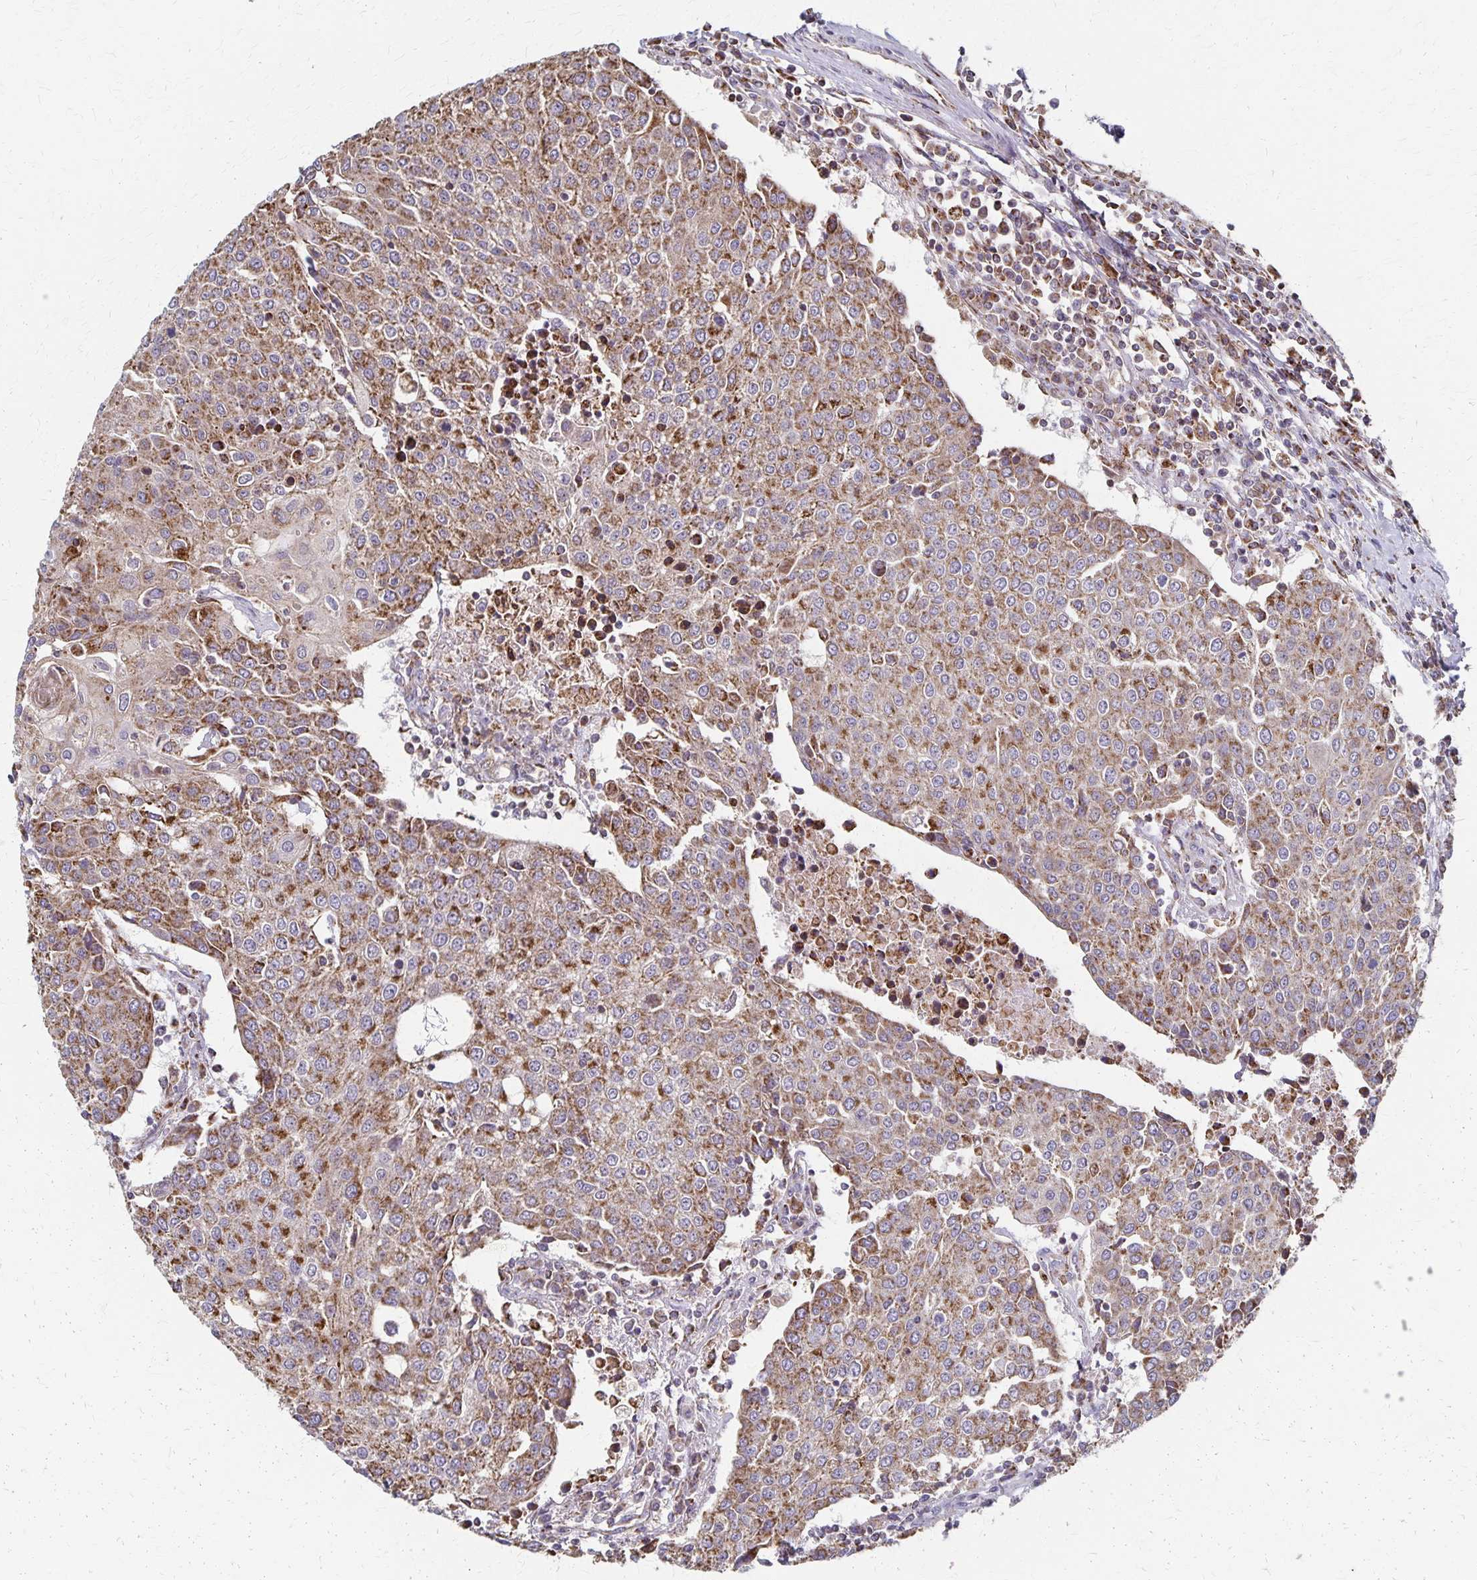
{"staining": {"intensity": "moderate", "quantity": ">75%", "location": "cytoplasmic/membranous"}, "tissue": "urothelial cancer", "cell_type": "Tumor cells", "image_type": "cancer", "snomed": [{"axis": "morphology", "description": "Urothelial carcinoma, High grade"}, {"axis": "topography", "description": "Urinary bladder"}], "caption": "IHC staining of urothelial cancer, which demonstrates medium levels of moderate cytoplasmic/membranous staining in approximately >75% of tumor cells indicating moderate cytoplasmic/membranous protein staining. The staining was performed using DAB (3,3'-diaminobenzidine) (brown) for protein detection and nuclei were counterstained in hematoxylin (blue).", "gene": "DYRK4", "patient": {"sex": "female", "age": 85}}